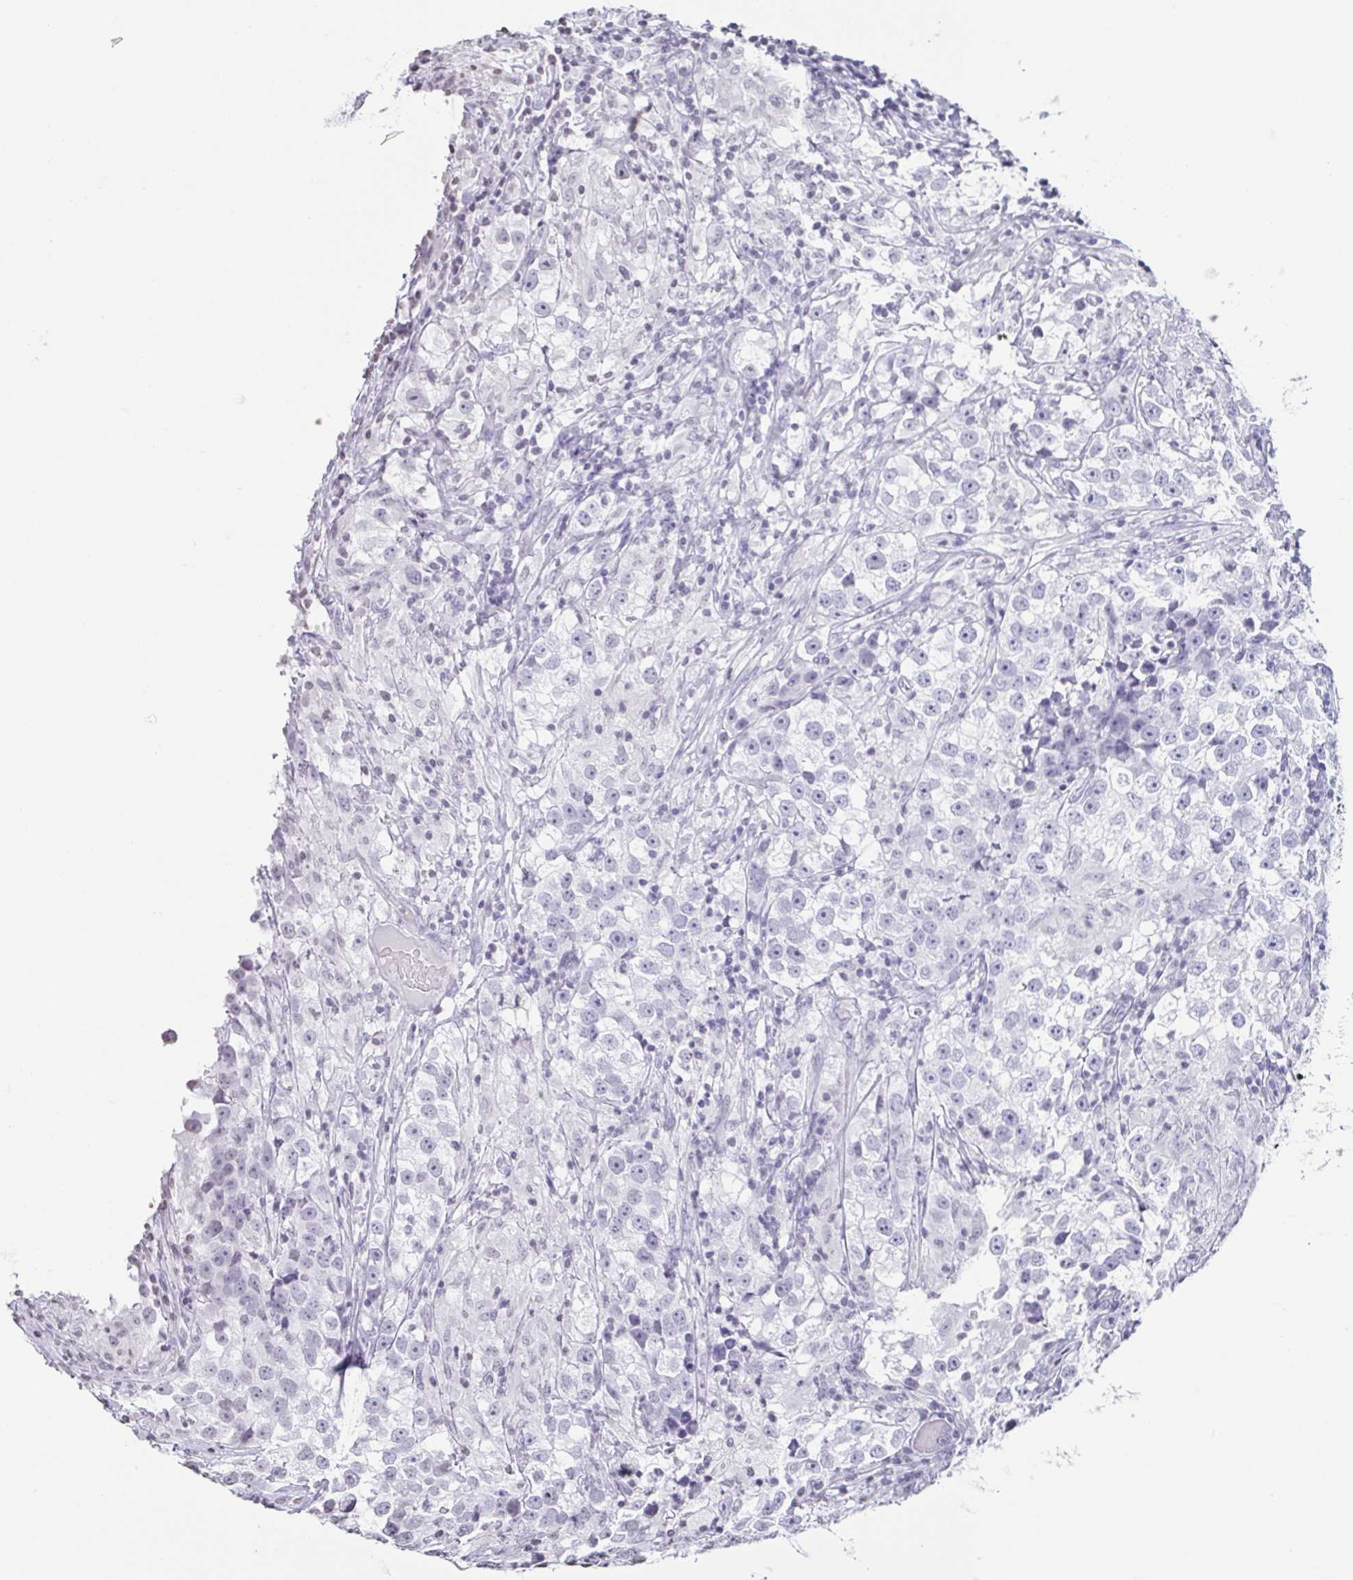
{"staining": {"intensity": "negative", "quantity": "none", "location": "none"}, "tissue": "testis cancer", "cell_type": "Tumor cells", "image_type": "cancer", "snomed": [{"axis": "morphology", "description": "Seminoma, NOS"}, {"axis": "topography", "description": "Testis"}], "caption": "A high-resolution histopathology image shows IHC staining of testis cancer, which reveals no significant expression in tumor cells.", "gene": "VCY1B", "patient": {"sex": "male", "age": 46}}